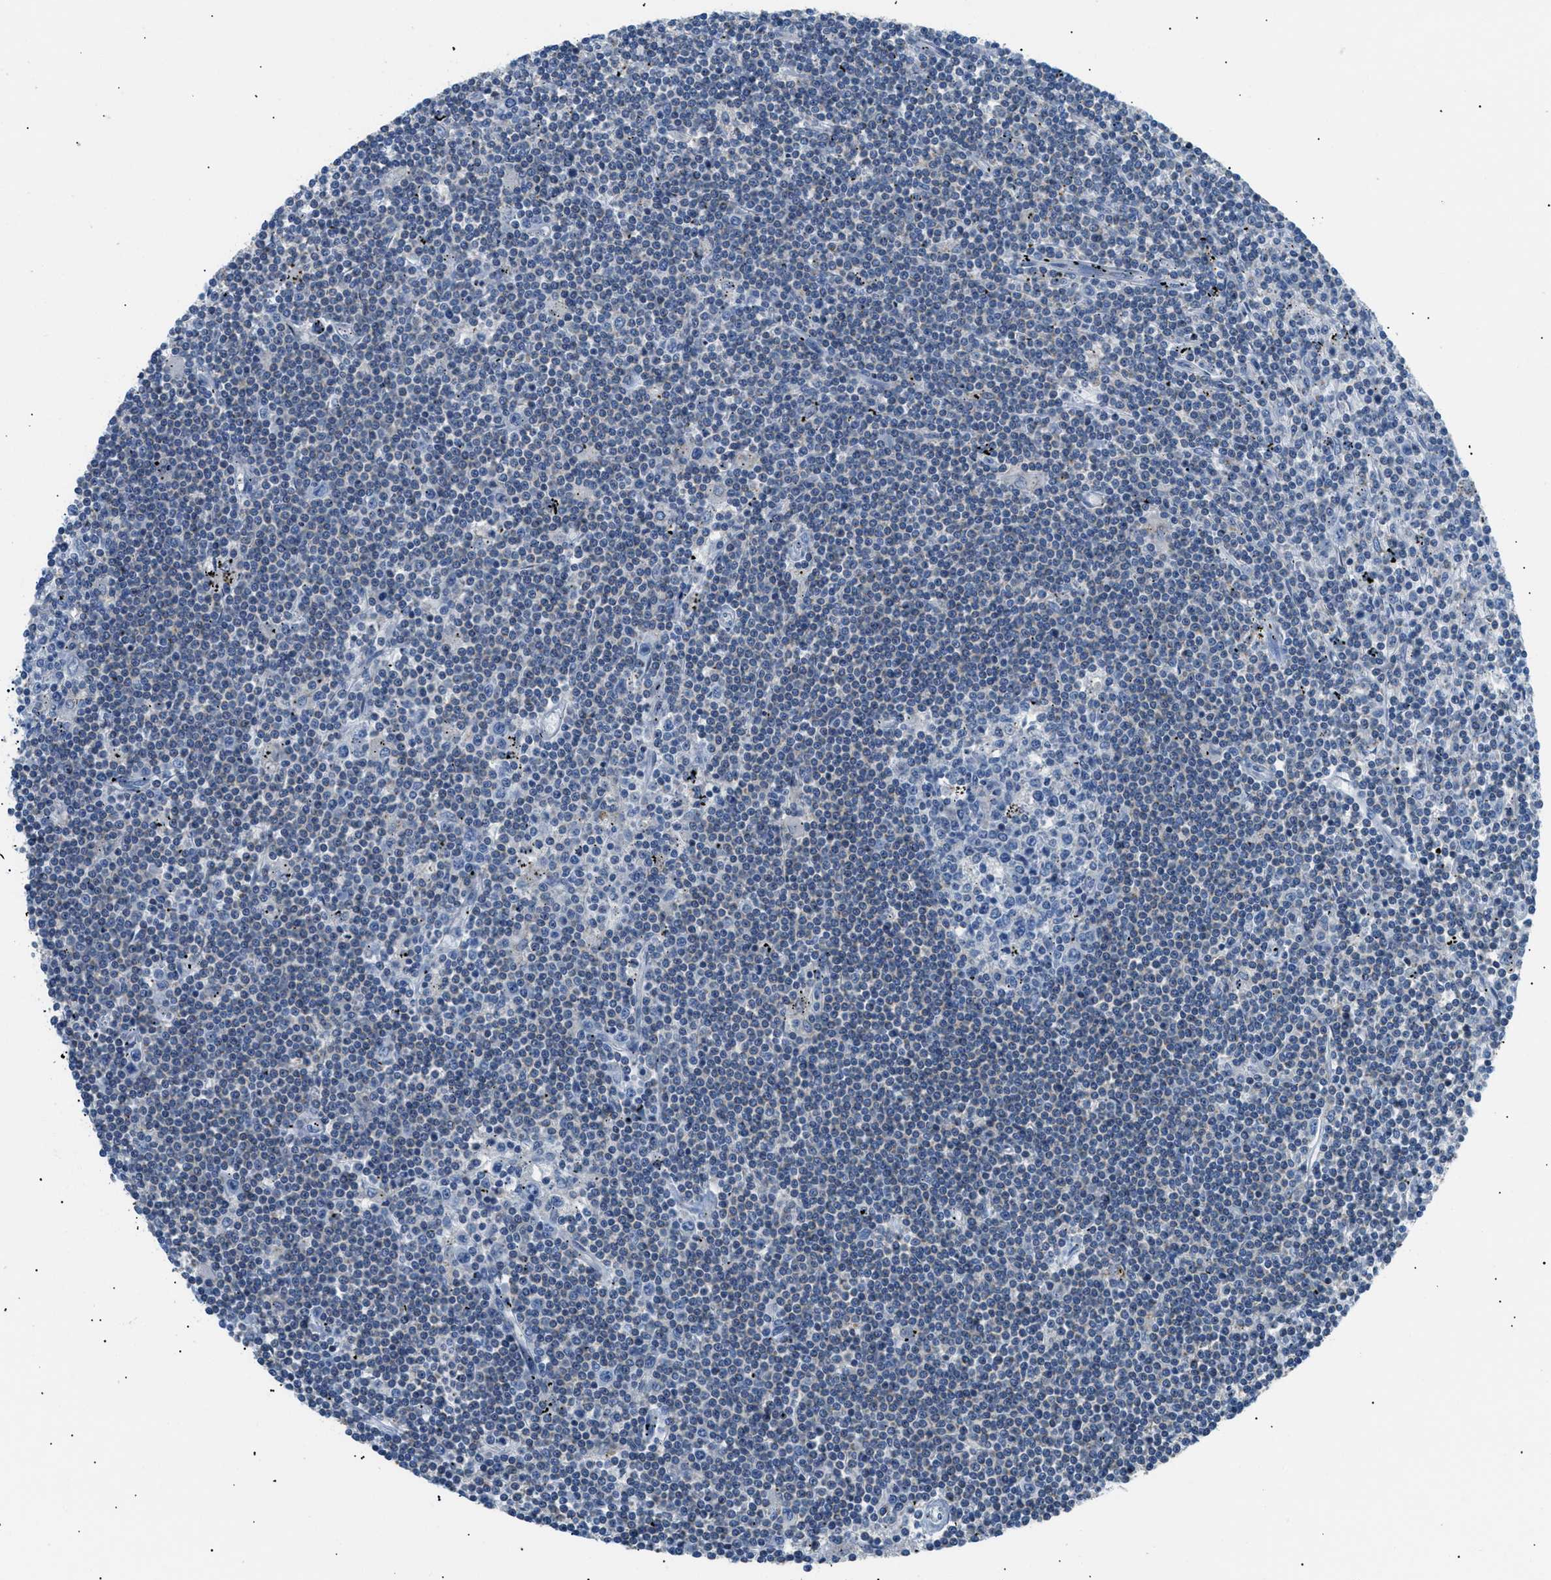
{"staining": {"intensity": "negative", "quantity": "none", "location": "none"}, "tissue": "lymphoma", "cell_type": "Tumor cells", "image_type": "cancer", "snomed": [{"axis": "morphology", "description": "Malignant lymphoma, non-Hodgkin's type, Low grade"}, {"axis": "topography", "description": "Spleen"}], "caption": "High magnification brightfield microscopy of lymphoma stained with DAB (3,3'-diaminobenzidine) (brown) and counterstained with hematoxylin (blue): tumor cells show no significant staining. (DAB IHC visualized using brightfield microscopy, high magnification).", "gene": "ILDR1", "patient": {"sex": "male", "age": 76}}